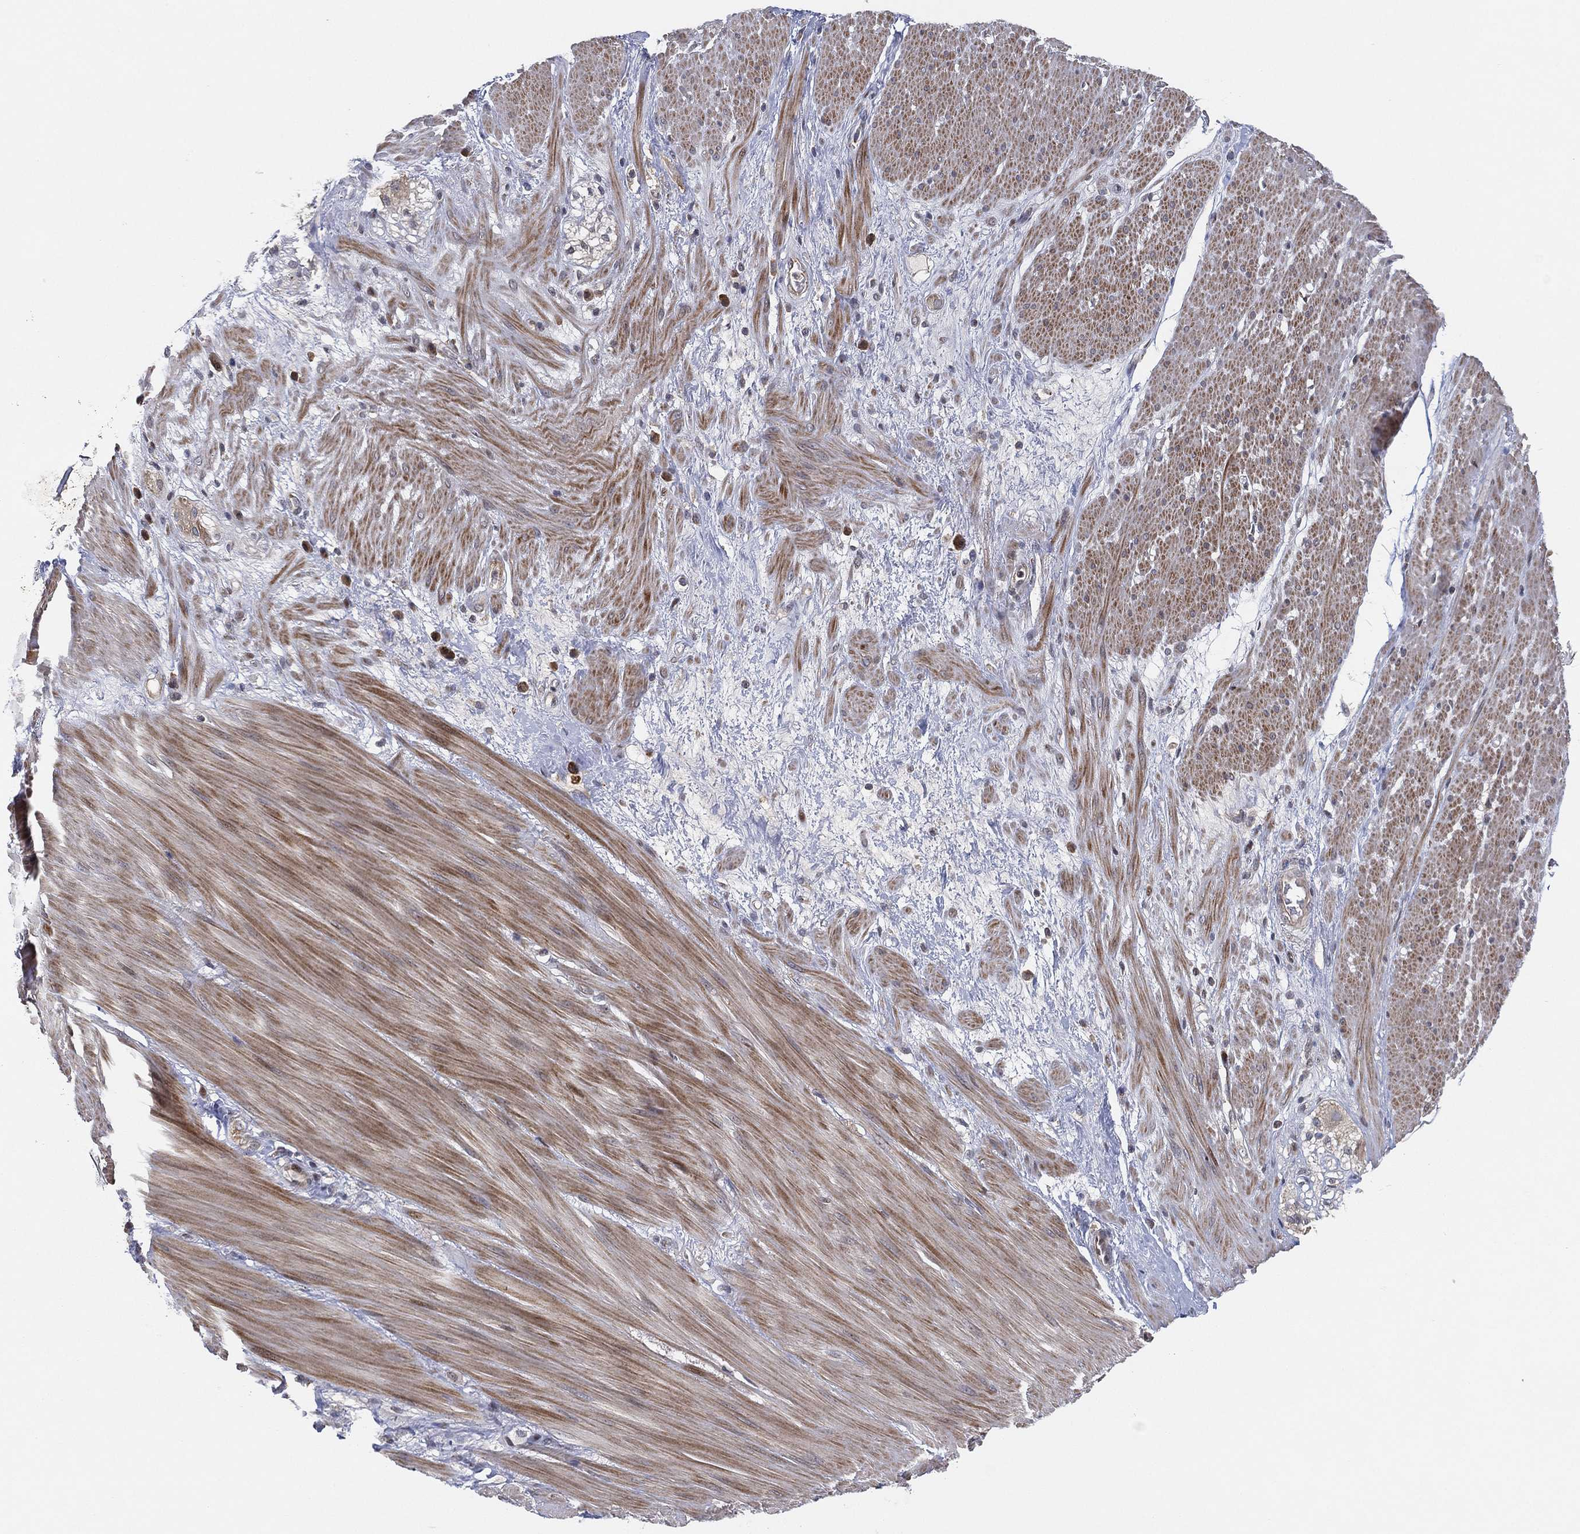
{"staining": {"intensity": "moderate", "quantity": "25%-75%", "location": "cytoplasmic/membranous"}, "tissue": "smooth muscle", "cell_type": "Smooth muscle cells", "image_type": "normal", "snomed": [{"axis": "morphology", "description": "Normal tissue, NOS"}, {"axis": "topography", "description": "Soft tissue"}, {"axis": "topography", "description": "Smooth muscle"}], "caption": "Smooth muscle stained with IHC displays moderate cytoplasmic/membranous staining in approximately 25%-75% of smooth muscle cells.", "gene": "TMTC4", "patient": {"sex": "male", "age": 72}}